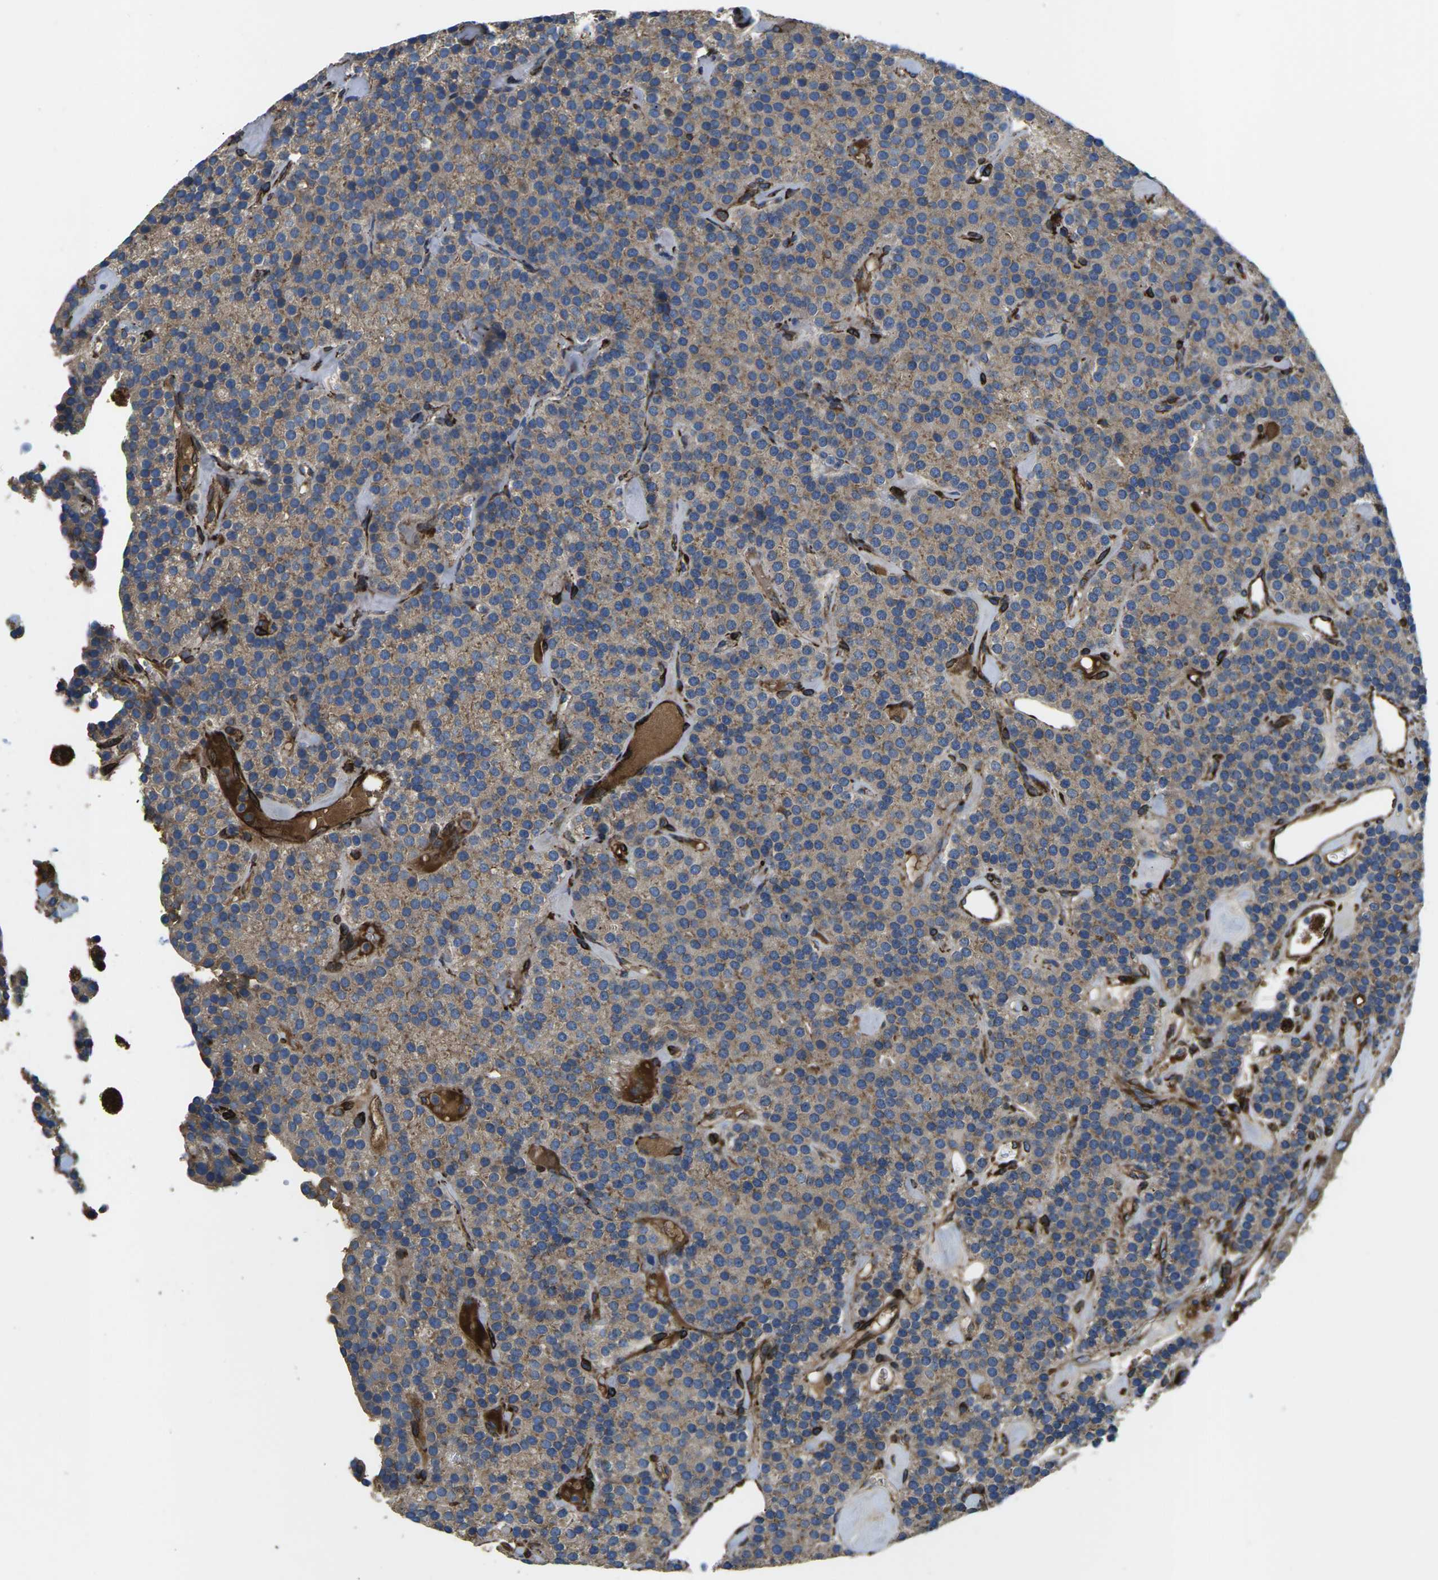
{"staining": {"intensity": "moderate", "quantity": ">75%", "location": "cytoplasmic/membranous"}, "tissue": "parathyroid gland", "cell_type": "Glandular cells", "image_type": "normal", "snomed": [{"axis": "morphology", "description": "Normal tissue, NOS"}, {"axis": "morphology", "description": "Adenoma, NOS"}, {"axis": "topography", "description": "Parathyroid gland"}], "caption": "Immunohistochemical staining of benign human parathyroid gland demonstrates moderate cytoplasmic/membranous protein positivity in about >75% of glandular cells.", "gene": "PDZD8", "patient": {"sex": "female", "age": 86}}